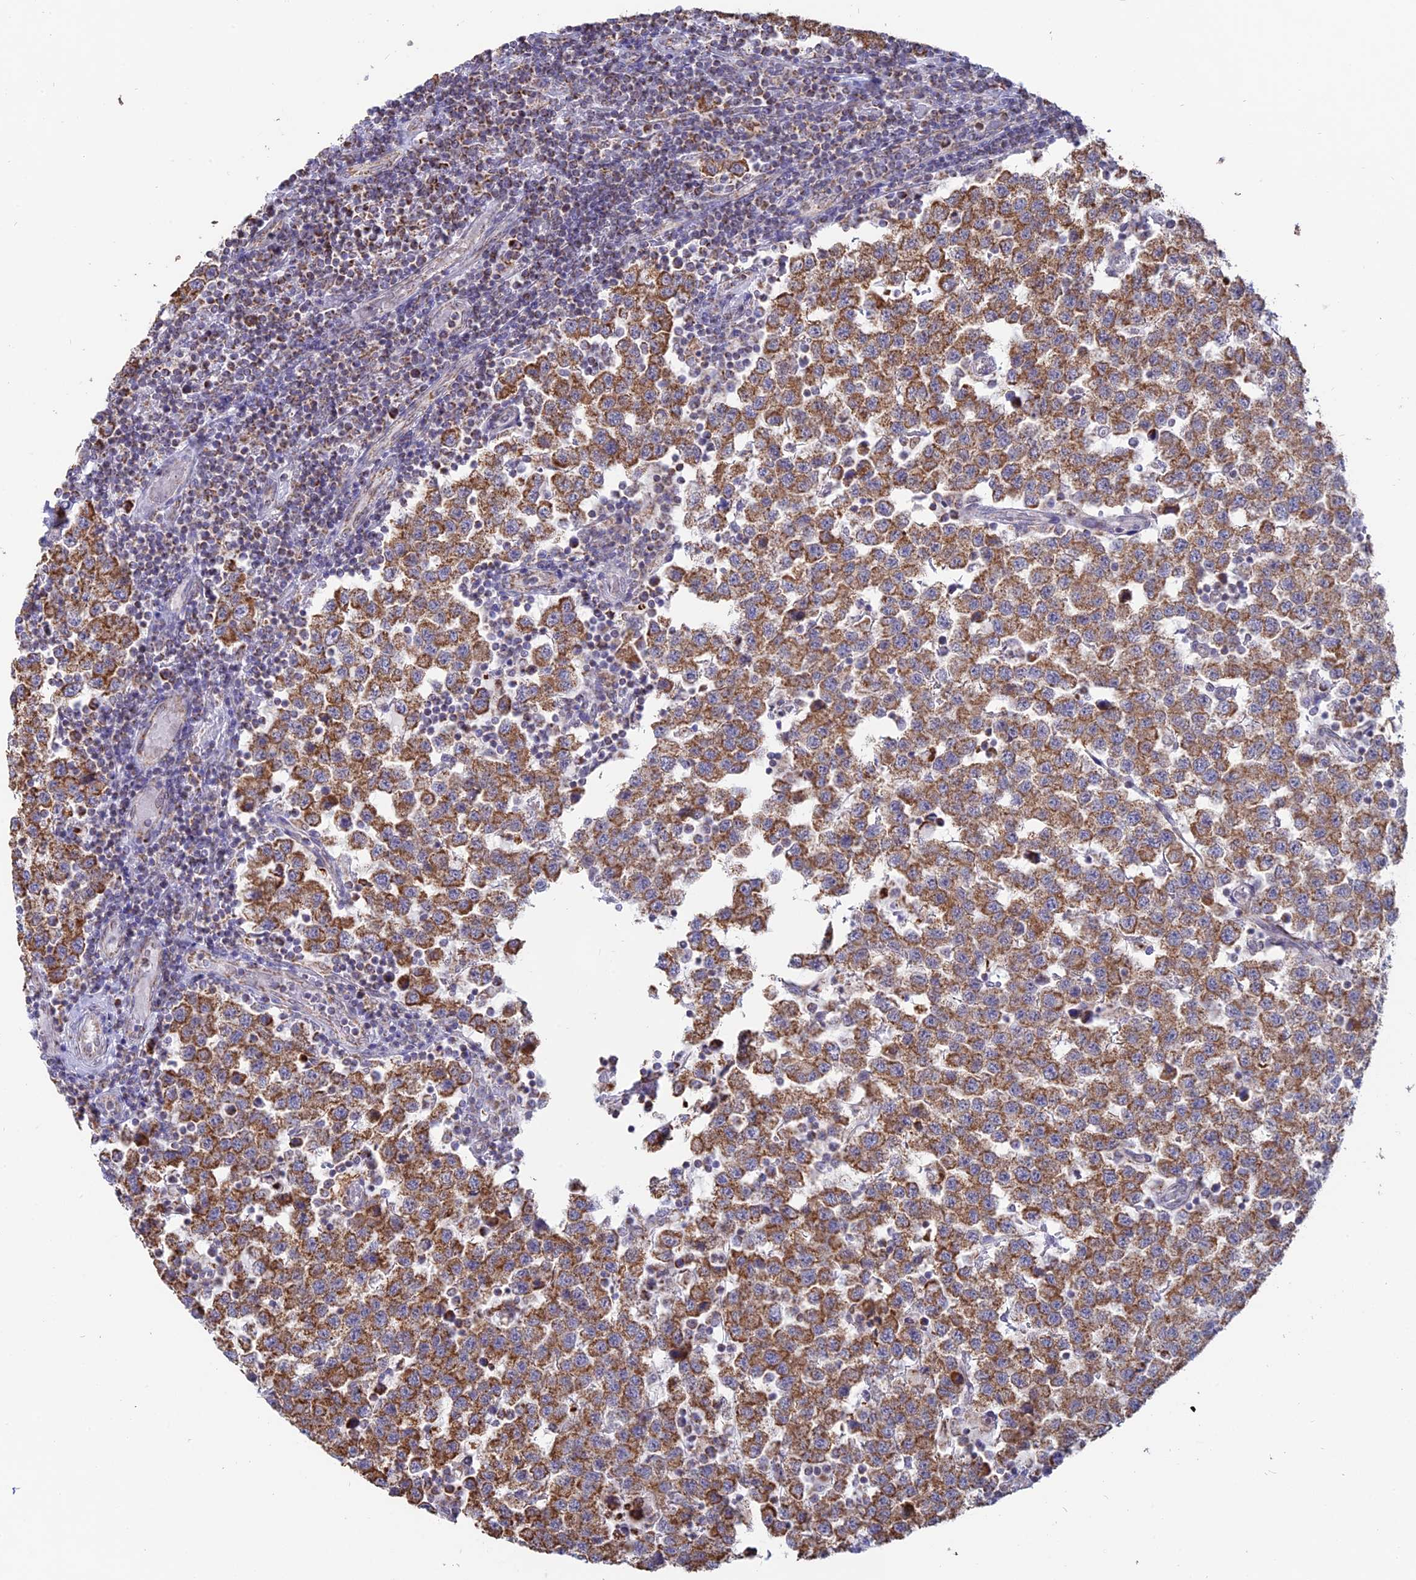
{"staining": {"intensity": "moderate", "quantity": ">75%", "location": "cytoplasmic/membranous"}, "tissue": "testis cancer", "cell_type": "Tumor cells", "image_type": "cancer", "snomed": [{"axis": "morphology", "description": "Seminoma, NOS"}, {"axis": "topography", "description": "Testis"}], "caption": "Tumor cells reveal medium levels of moderate cytoplasmic/membranous positivity in approximately >75% of cells in testis seminoma. Nuclei are stained in blue.", "gene": "ARHGAP40", "patient": {"sex": "male", "age": 34}}